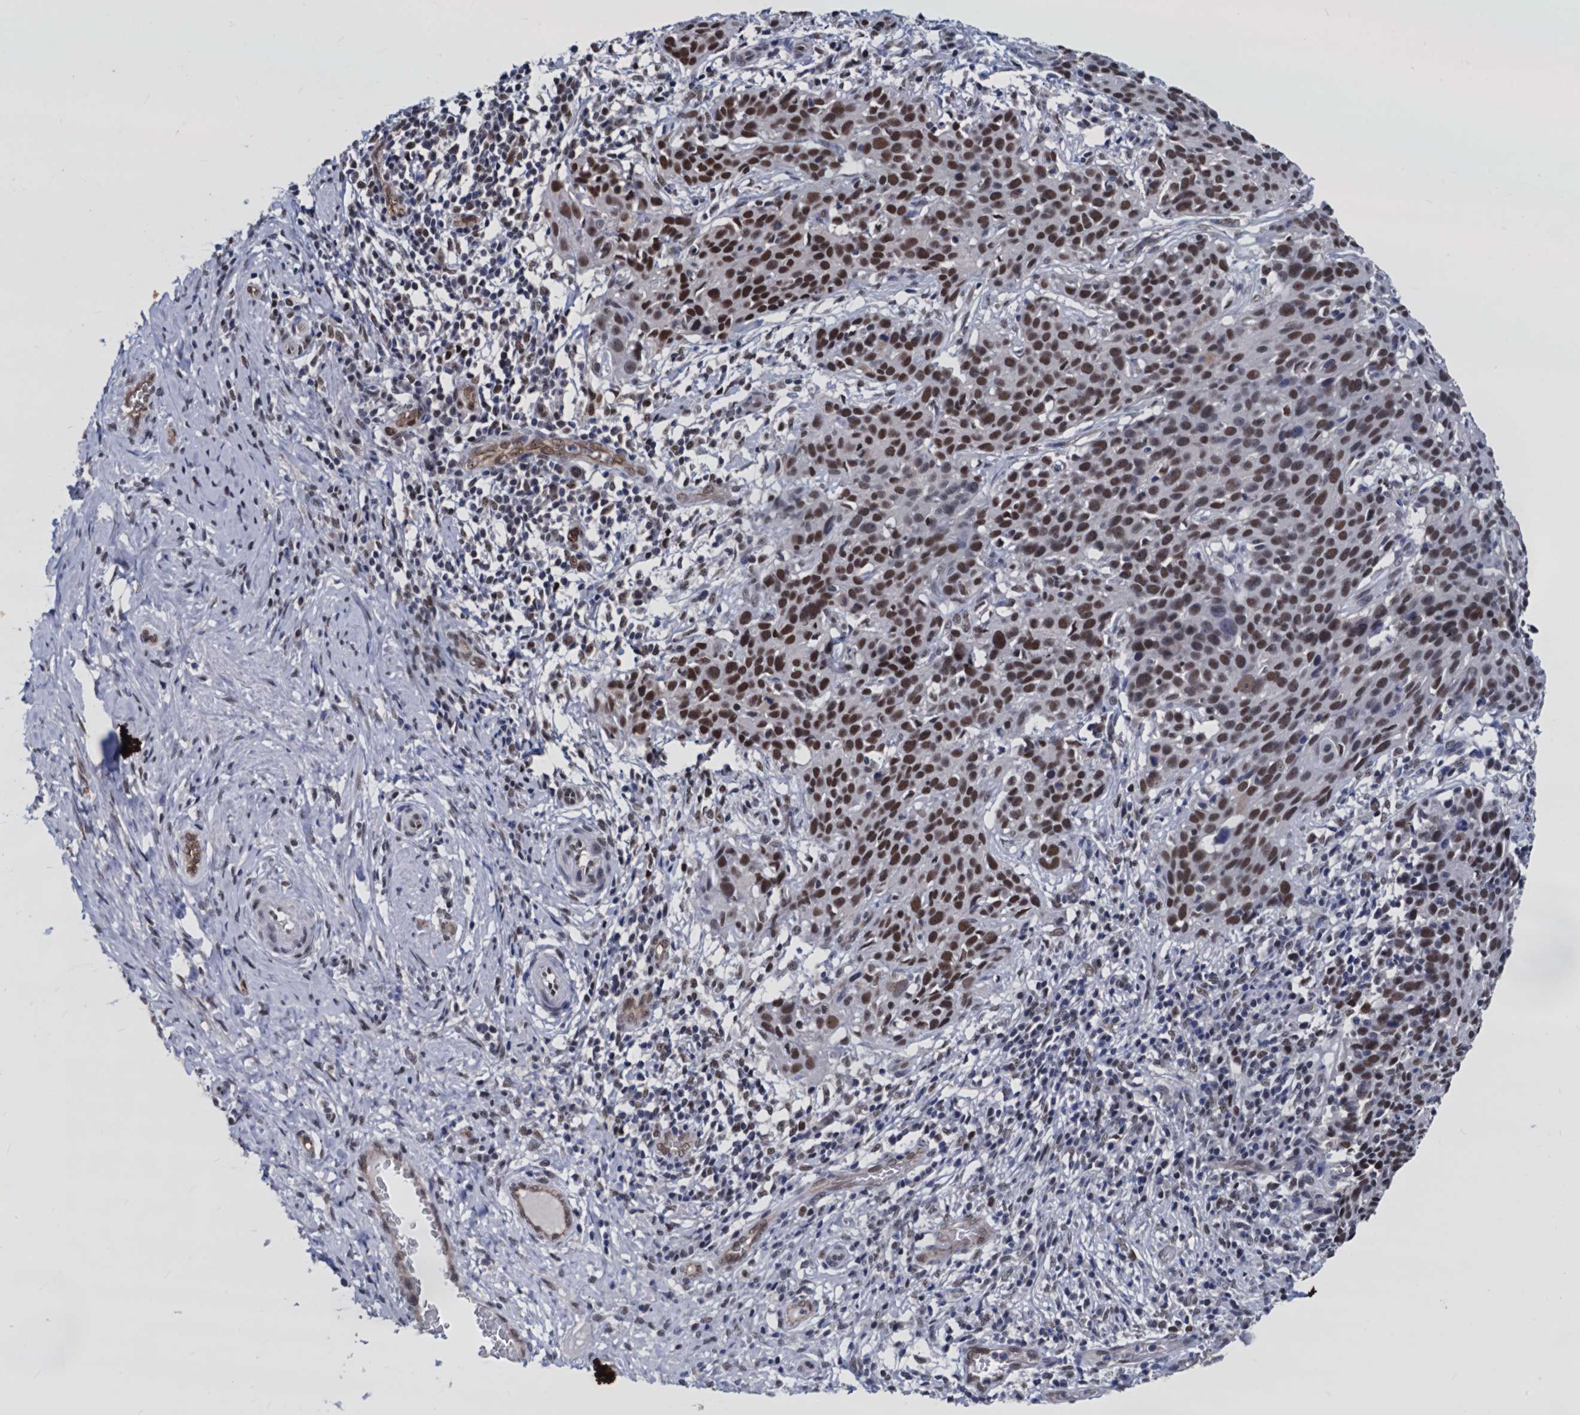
{"staining": {"intensity": "strong", "quantity": ">75%", "location": "nuclear"}, "tissue": "cervical cancer", "cell_type": "Tumor cells", "image_type": "cancer", "snomed": [{"axis": "morphology", "description": "Squamous cell carcinoma, NOS"}, {"axis": "topography", "description": "Cervix"}], "caption": "Immunohistochemistry of human cervical squamous cell carcinoma exhibits high levels of strong nuclear expression in about >75% of tumor cells.", "gene": "GALNT11", "patient": {"sex": "female", "age": 50}}